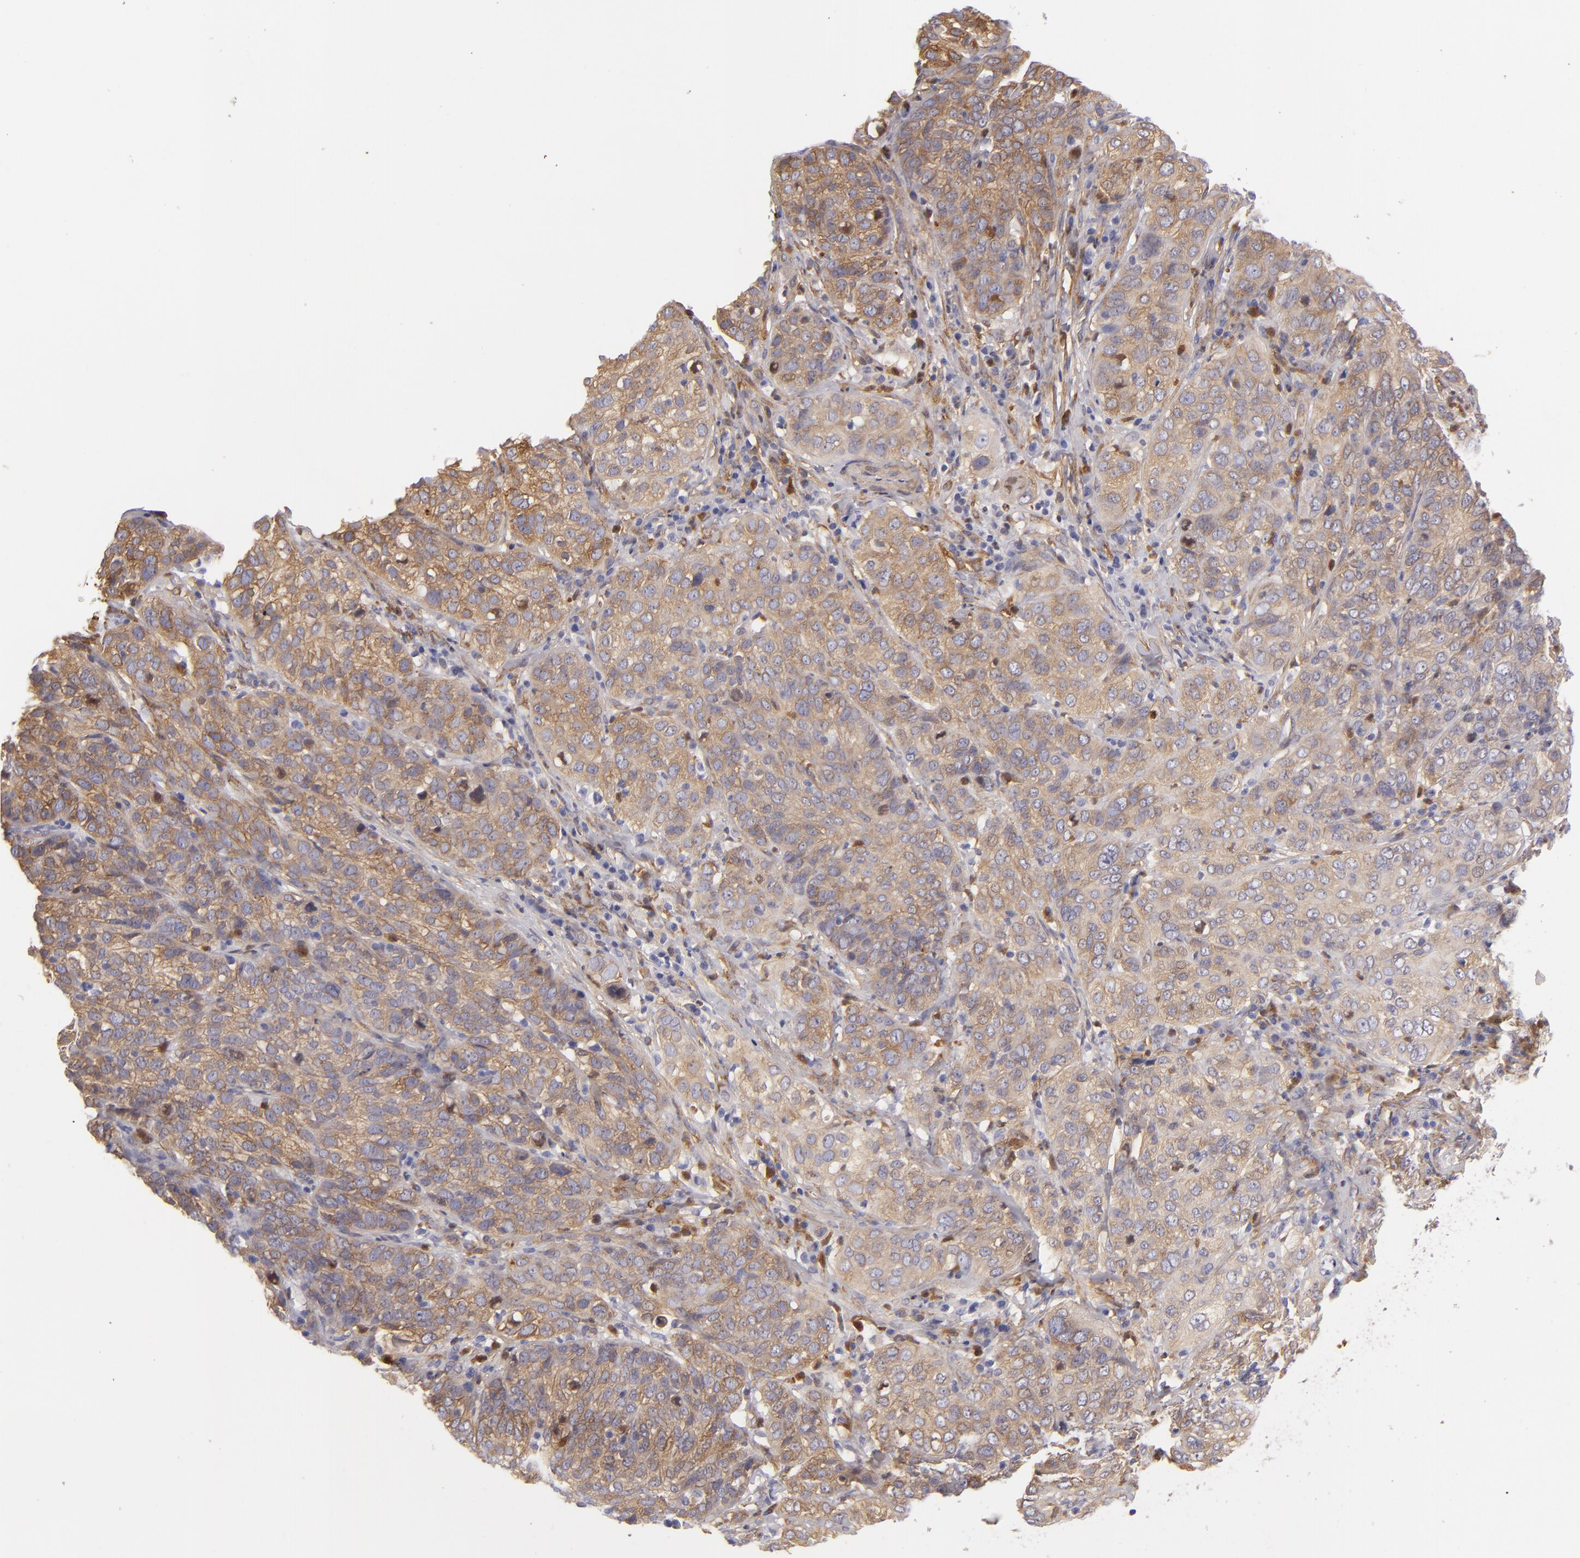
{"staining": {"intensity": "moderate", "quantity": ">75%", "location": "cytoplasmic/membranous"}, "tissue": "cervical cancer", "cell_type": "Tumor cells", "image_type": "cancer", "snomed": [{"axis": "morphology", "description": "Squamous cell carcinoma, NOS"}, {"axis": "topography", "description": "Cervix"}], "caption": "Squamous cell carcinoma (cervical) stained with IHC shows moderate cytoplasmic/membranous positivity in approximately >75% of tumor cells. (brown staining indicates protein expression, while blue staining denotes nuclei).", "gene": "VCL", "patient": {"sex": "female", "age": 38}}